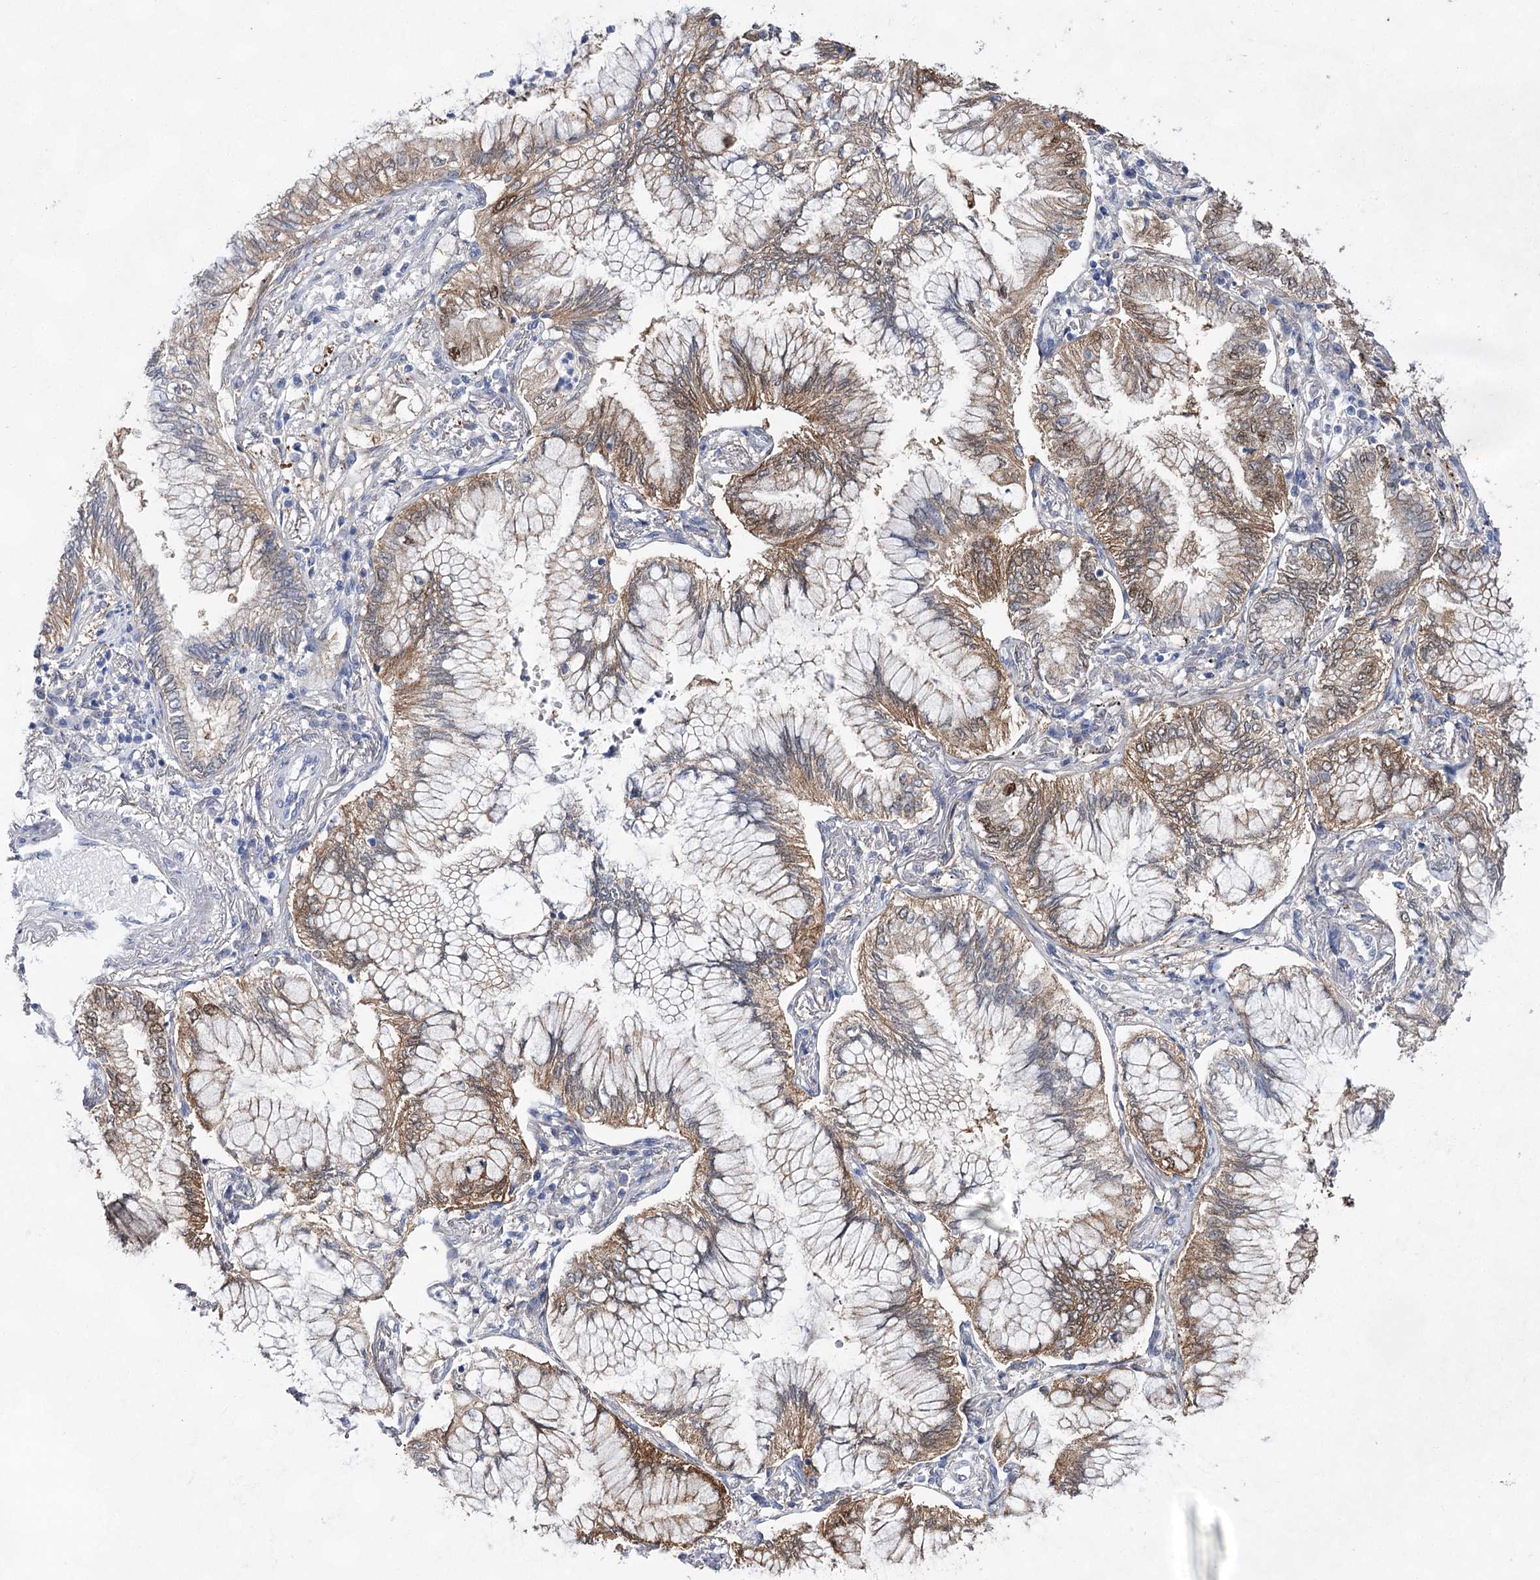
{"staining": {"intensity": "moderate", "quantity": "25%-75%", "location": "cytoplasmic/membranous"}, "tissue": "lung cancer", "cell_type": "Tumor cells", "image_type": "cancer", "snomed": [{"axis": "morphology", "description": "Adenocarcinoma, NOS"}, {"axis": "topography", "description": "Lung"}], "caption": "Immunohistochemistry image of neoplastic tissue: human lung adenocarcinoma stained using immunohistochemistry (IHC) demonstrates medium levels of moderate protein expression localized specifically in the cytoplasmic/membranous of tumor cells, appearing as a cytoplasmic/membranous brown color.", "gene": "UGDH", "patient": {"sex": "female", "age": 70}}